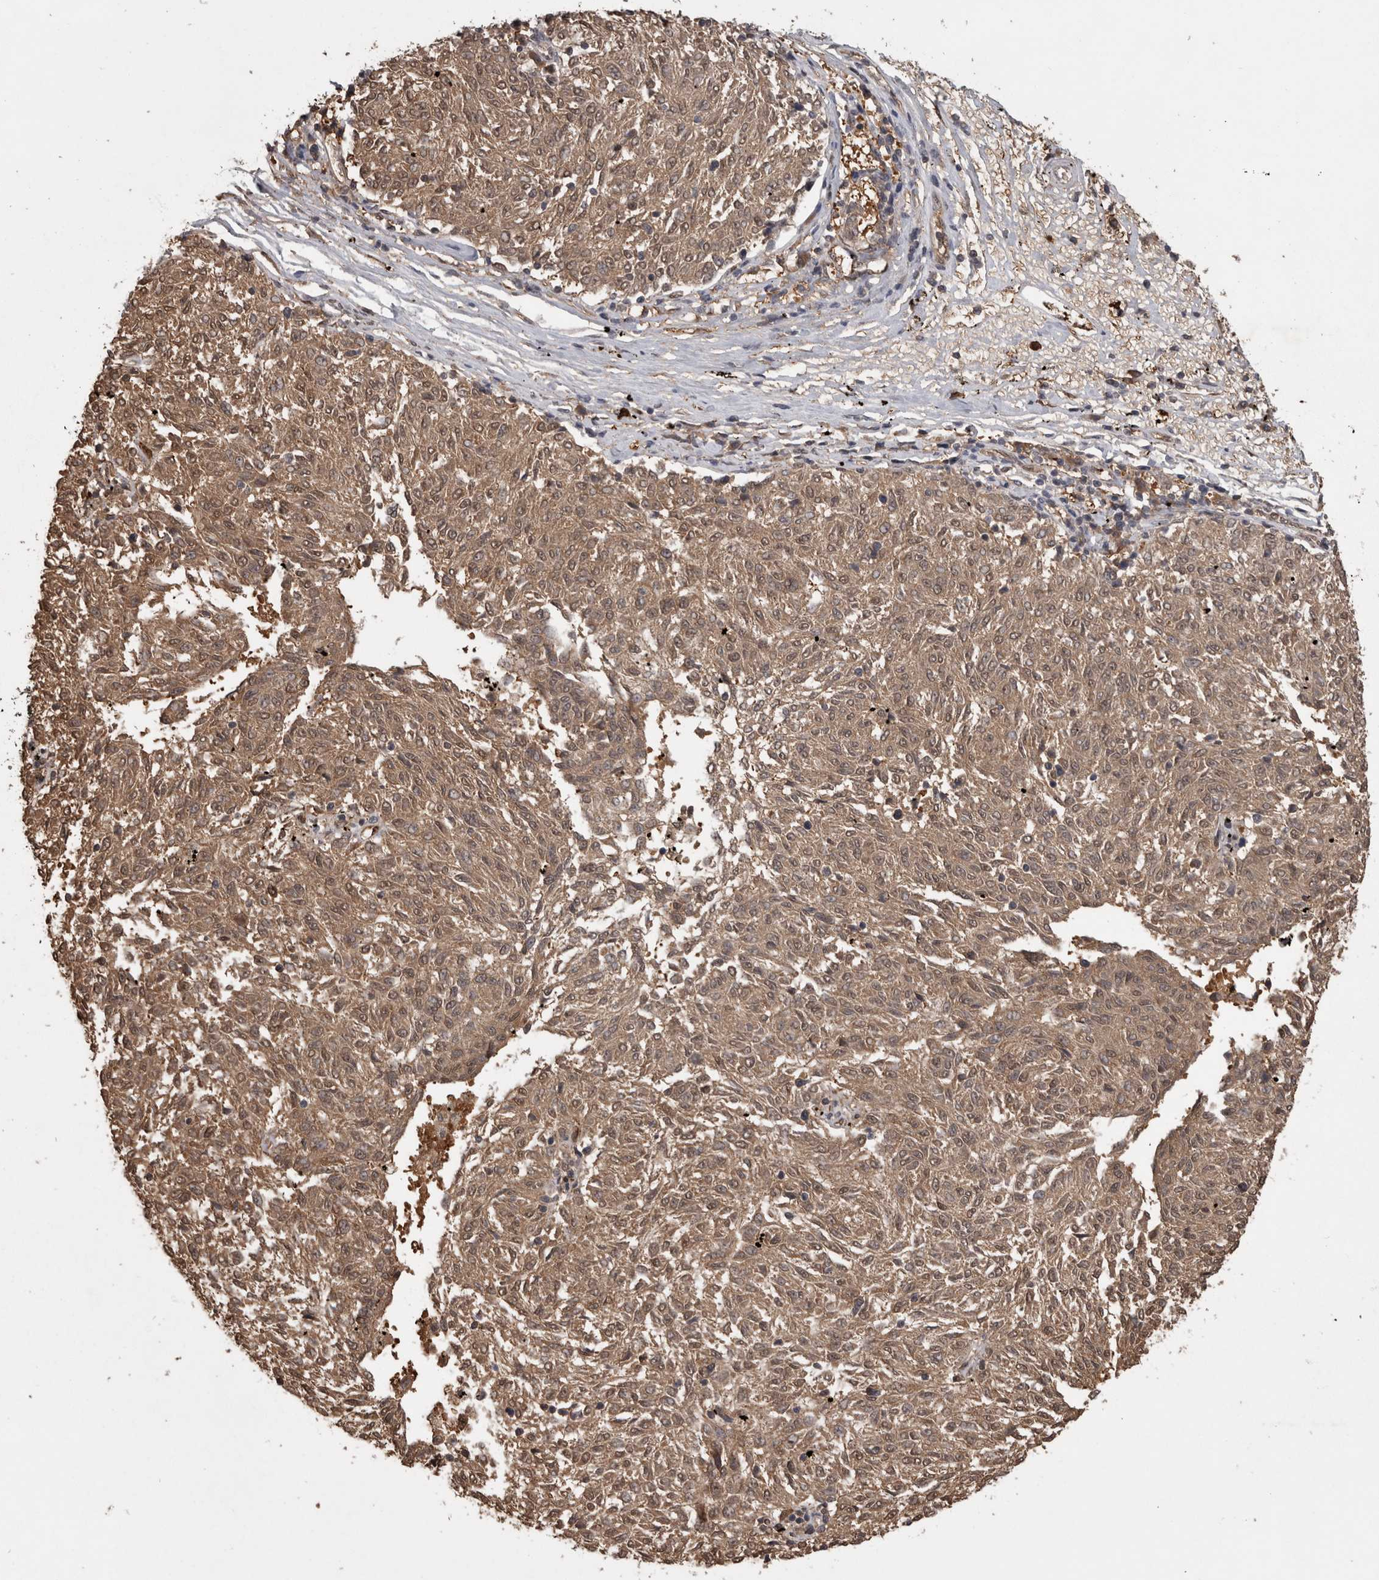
{"staining": {"intensity": "weak", "quantity": ">75%", "location": "cytoplasmic/membranous,nuclear"}, "tissue": "melanoma", "cell_type": "Tumor cells", "image_type": "cancer", "snomed": [{"axis": "morphology", "description": "Malignant melanoma, NOS"}, {"axis": "topography", "description": "Skin"}], "caption": "A brown stain shows weak cytoplasmic/membranous and nuclear positivity of a protein in human malignant melanoma tumor cells.", "gene": "LXN", "patient": {"sex": "female", "age": 72}}